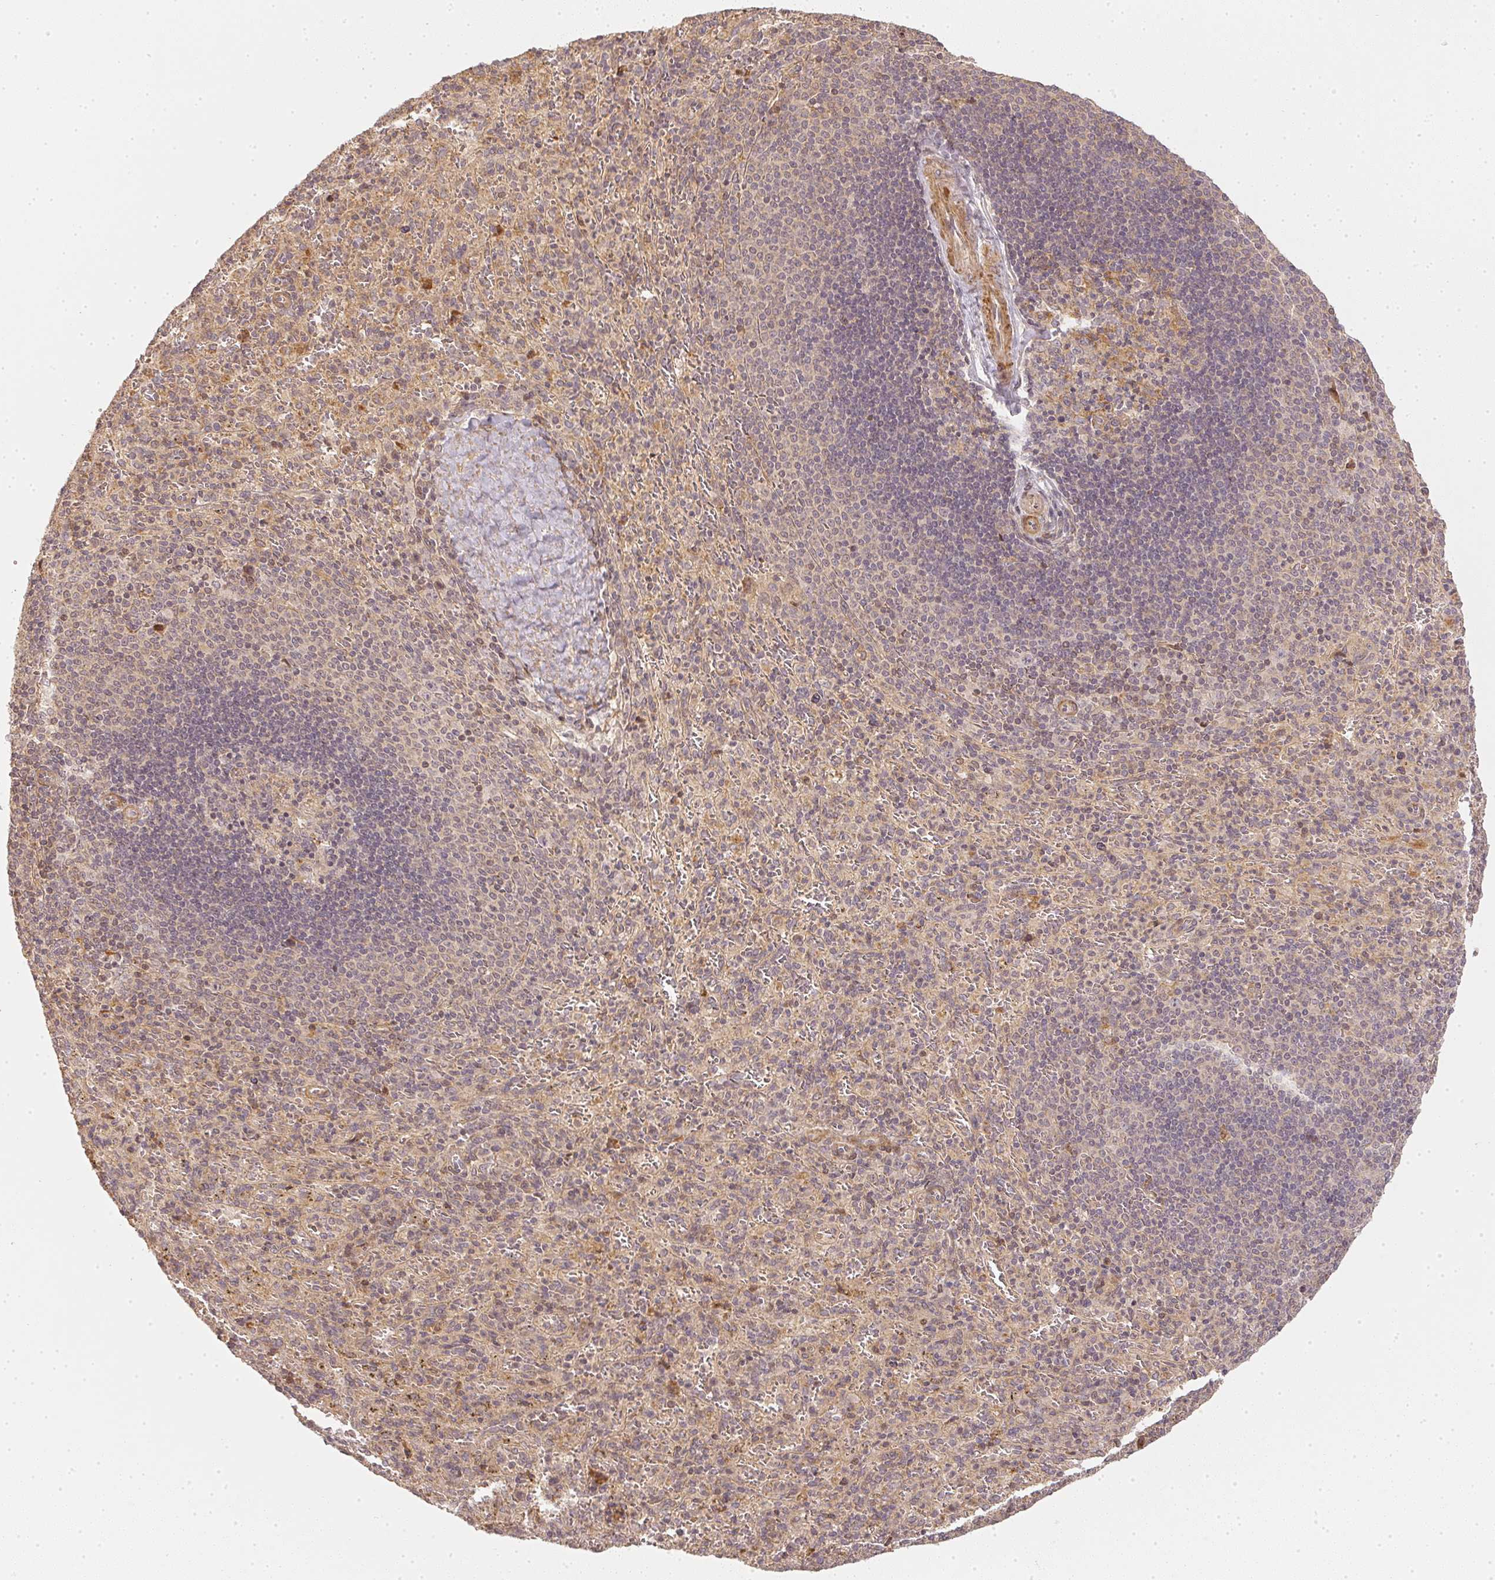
{"staining": {"intensity": "negative", "quantity": "none", "location": "none"}, "tissue": "spleen", "cell_type": "Cells in red pulp", "image_type": "normal", "snomed": [{"axis": "morphology", "description": "Normal tissue, NOS"}, {"axis": "topography", "description": "Spleen"}], "caption": "Cells in red pulp show no significant positivity in unremarkable spleen. (DAB immunohistochemistry (IHC), high magnification).", "gene": "SERPINE1", "patient": {"sex": "male", "age": 57}}